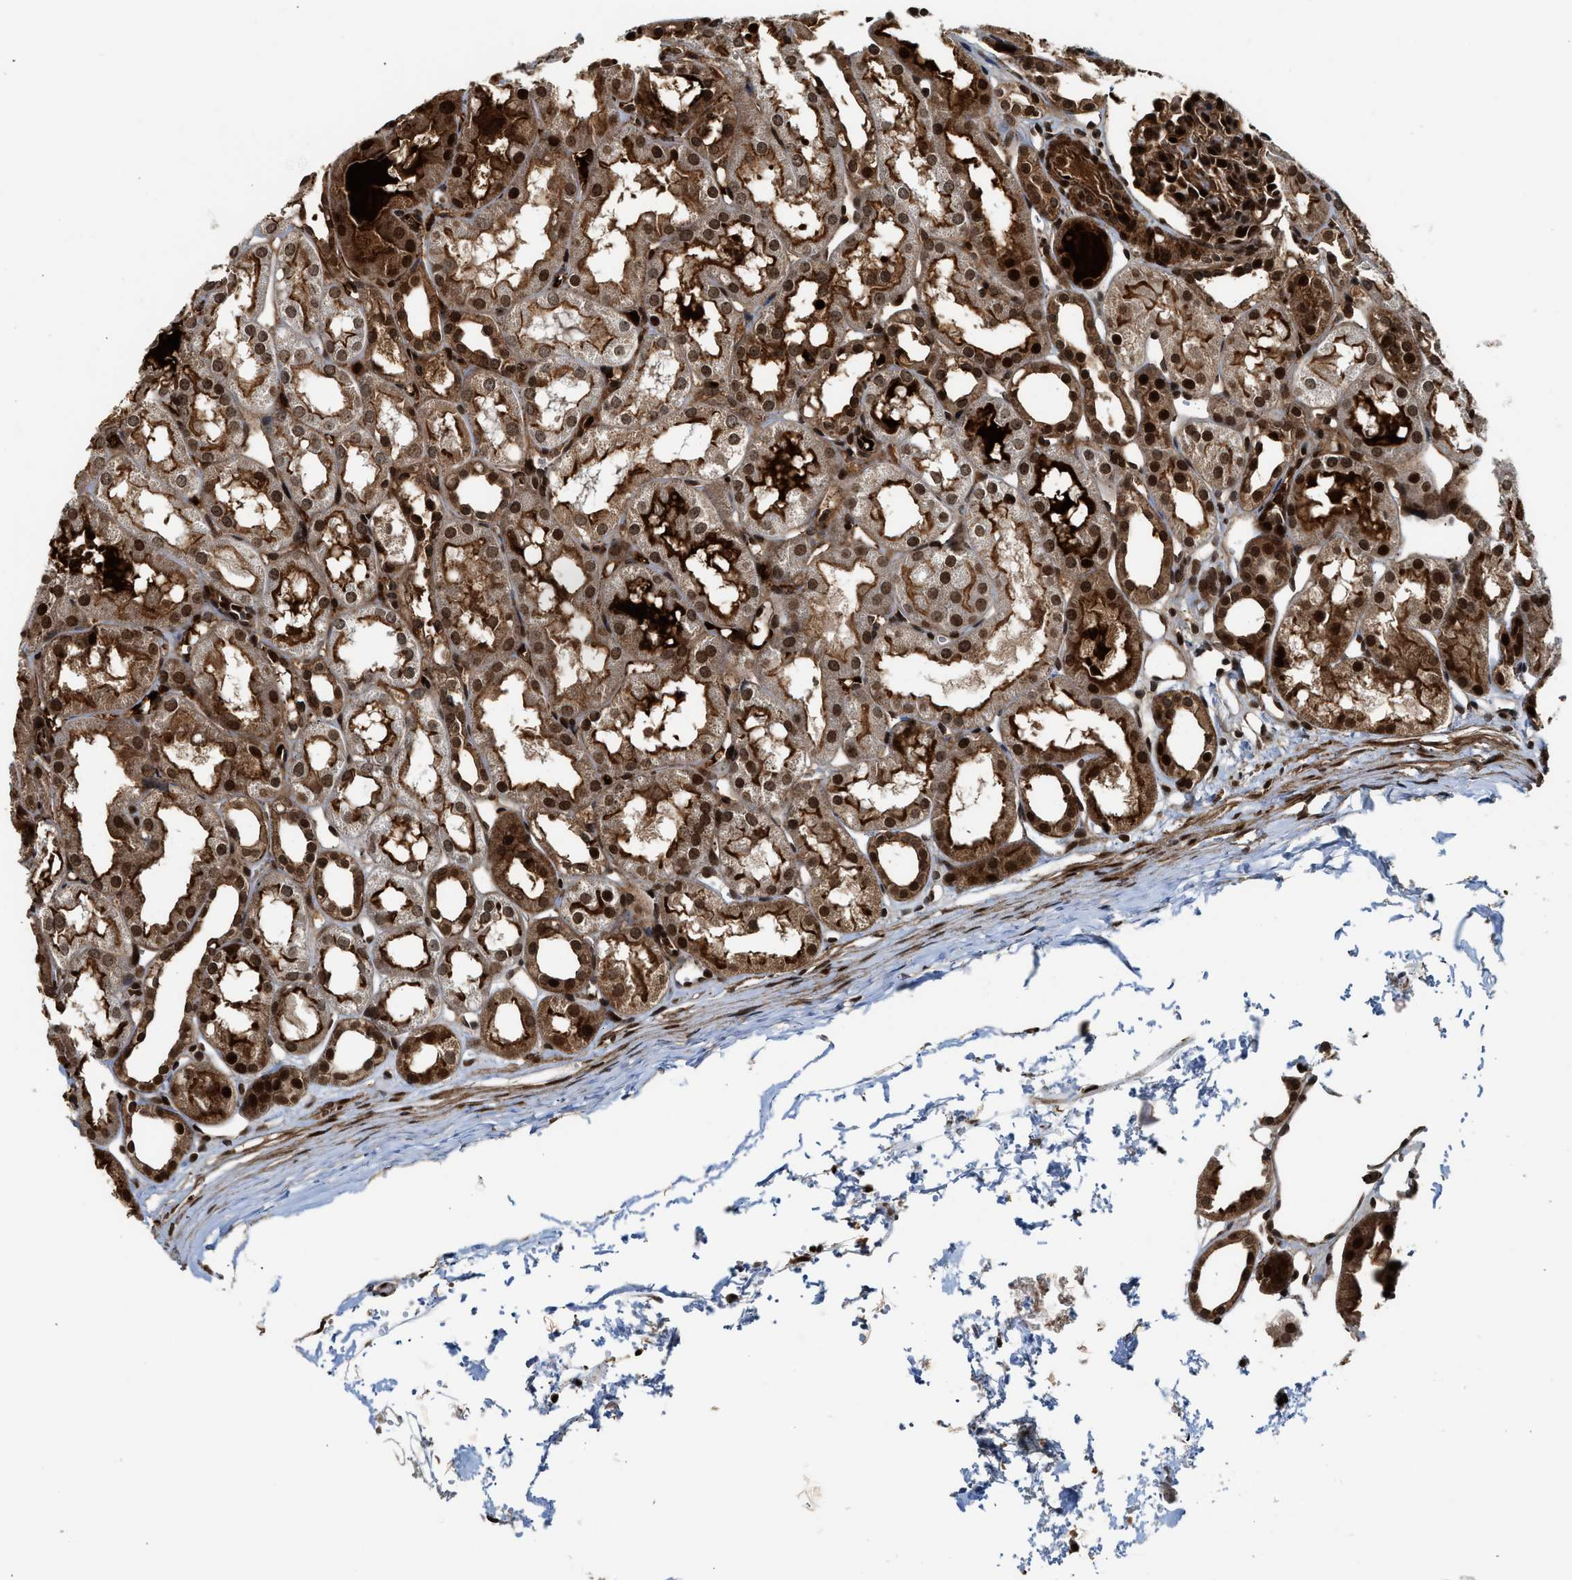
{"staining": {"intensity": "strong", "quantity": ">75%", "location": "cytoplasmic/membranous,nuclear"}, "tissue": "kidney", "cell_type": "Cells in glomeruli", "image_type": "normal", "snomed": [{"axis": "morphology", "description": "Normal tissue, NOS"}, {"axis": "topography", "description": "Kidney"}, {"axis": "topography", "description": "Urinary bladder"}], "caption": "Unremarkable kidney shows strong cytoplasmic/membranous,nuclear expression in approximately >75% of cells in glomeruli, visualized by immunohistochemistry.", "gene": "MDM2", "patient": {"sex": "male", "age": 16}}